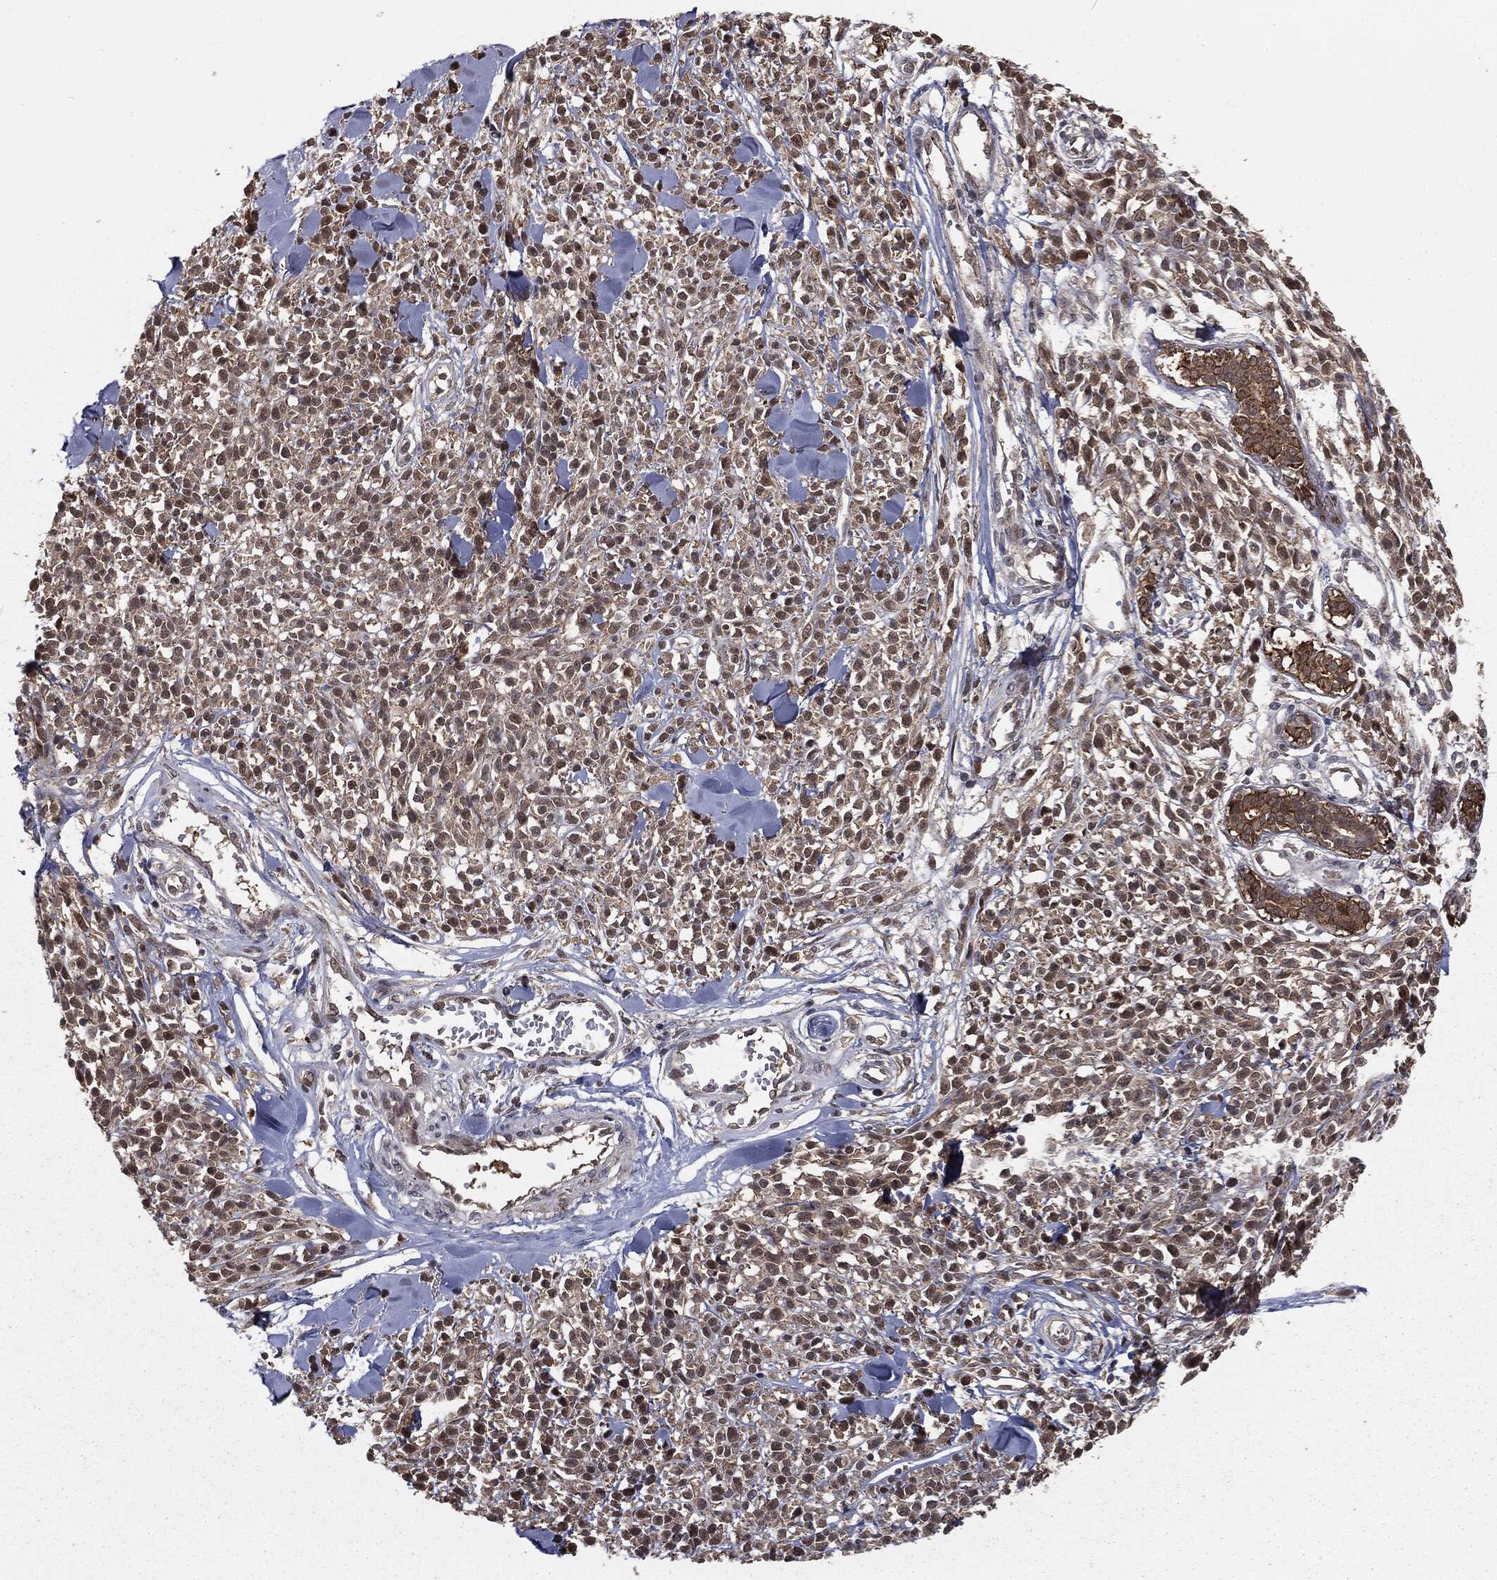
{"staining": {"intensity": "weak", "quantity": ">75%", "location": "cytoplasmic/membranous"}, "tissue": "melanoma", "cell_type": "Tumor cells", "image_type": "cancer", "snomed": [{"axis": "morphology", "description": "Malignant melanoma, NOS"}, {"axis": "topography", "description": "Skin"}, {"axis": "topography", "description": "Skin of trunk"}], "caption": "This is a histology image of immunohistochemistry (IHC) staining of melanoma, which shows weak positivity in the cytoplasmic/membranous of tumor cells.", "gene": "FBXO7", "patient": {"sex": "male", "age": 74}}